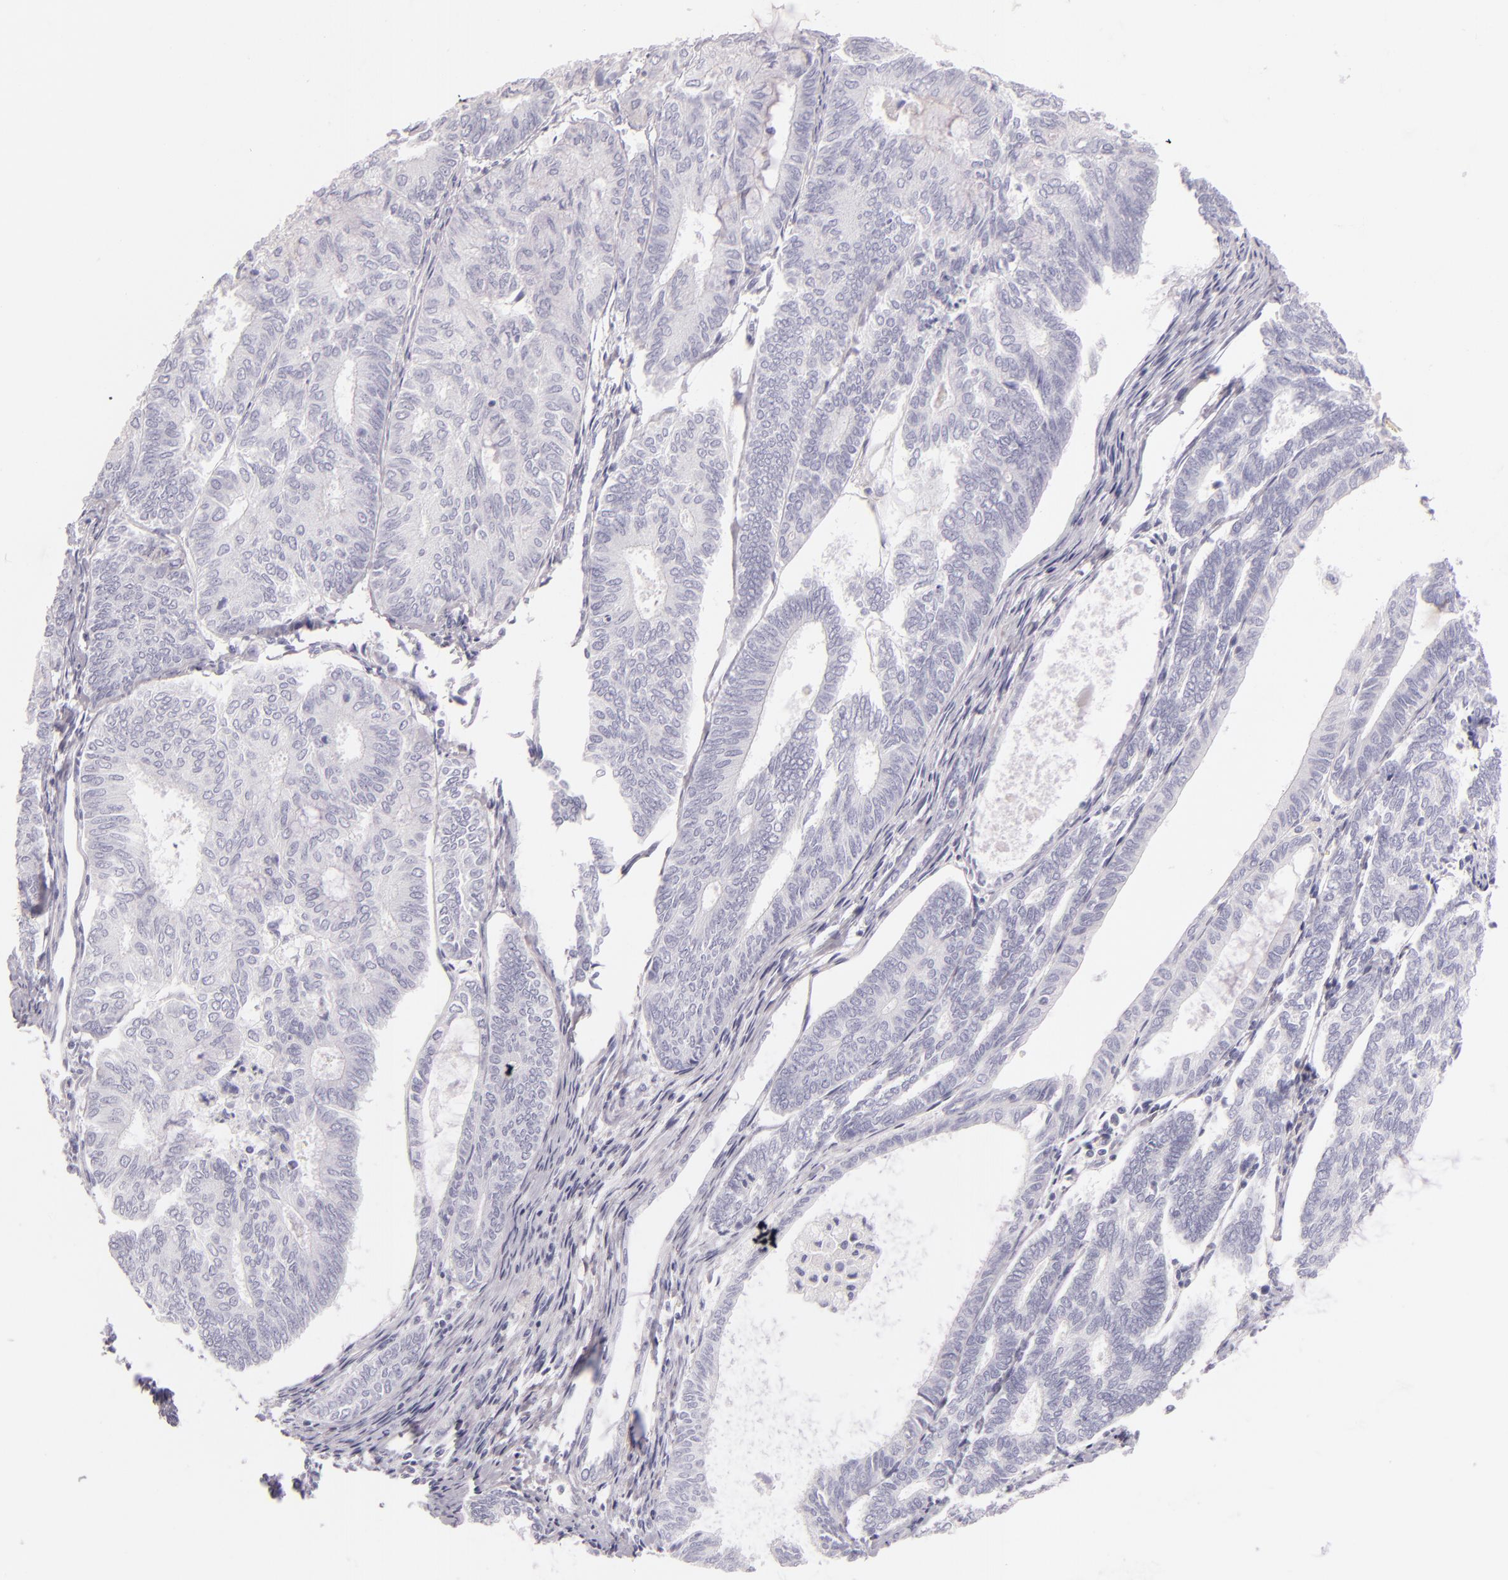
{"staining": {"intensity": "negative", "quantity": "none", "location": "none"}, "tissue": "endometrial cancer", "cell_type": "Tumor cells", "image_type": "cancer", "snomed": [{"axis": "morphology", "description": "Adenocarcinoma, NOS"}, {"axis": "topography", "description": "Endometrium"}], "caption": "High magnification brightfield microscopy of endometrial adenocarcinoma stained with DAB (brown) and counterstained with hematoxylin (blue): tumor cells show no significant positivity.", "gene": "INA", "patient": {"sex": "female", "age": 59}}